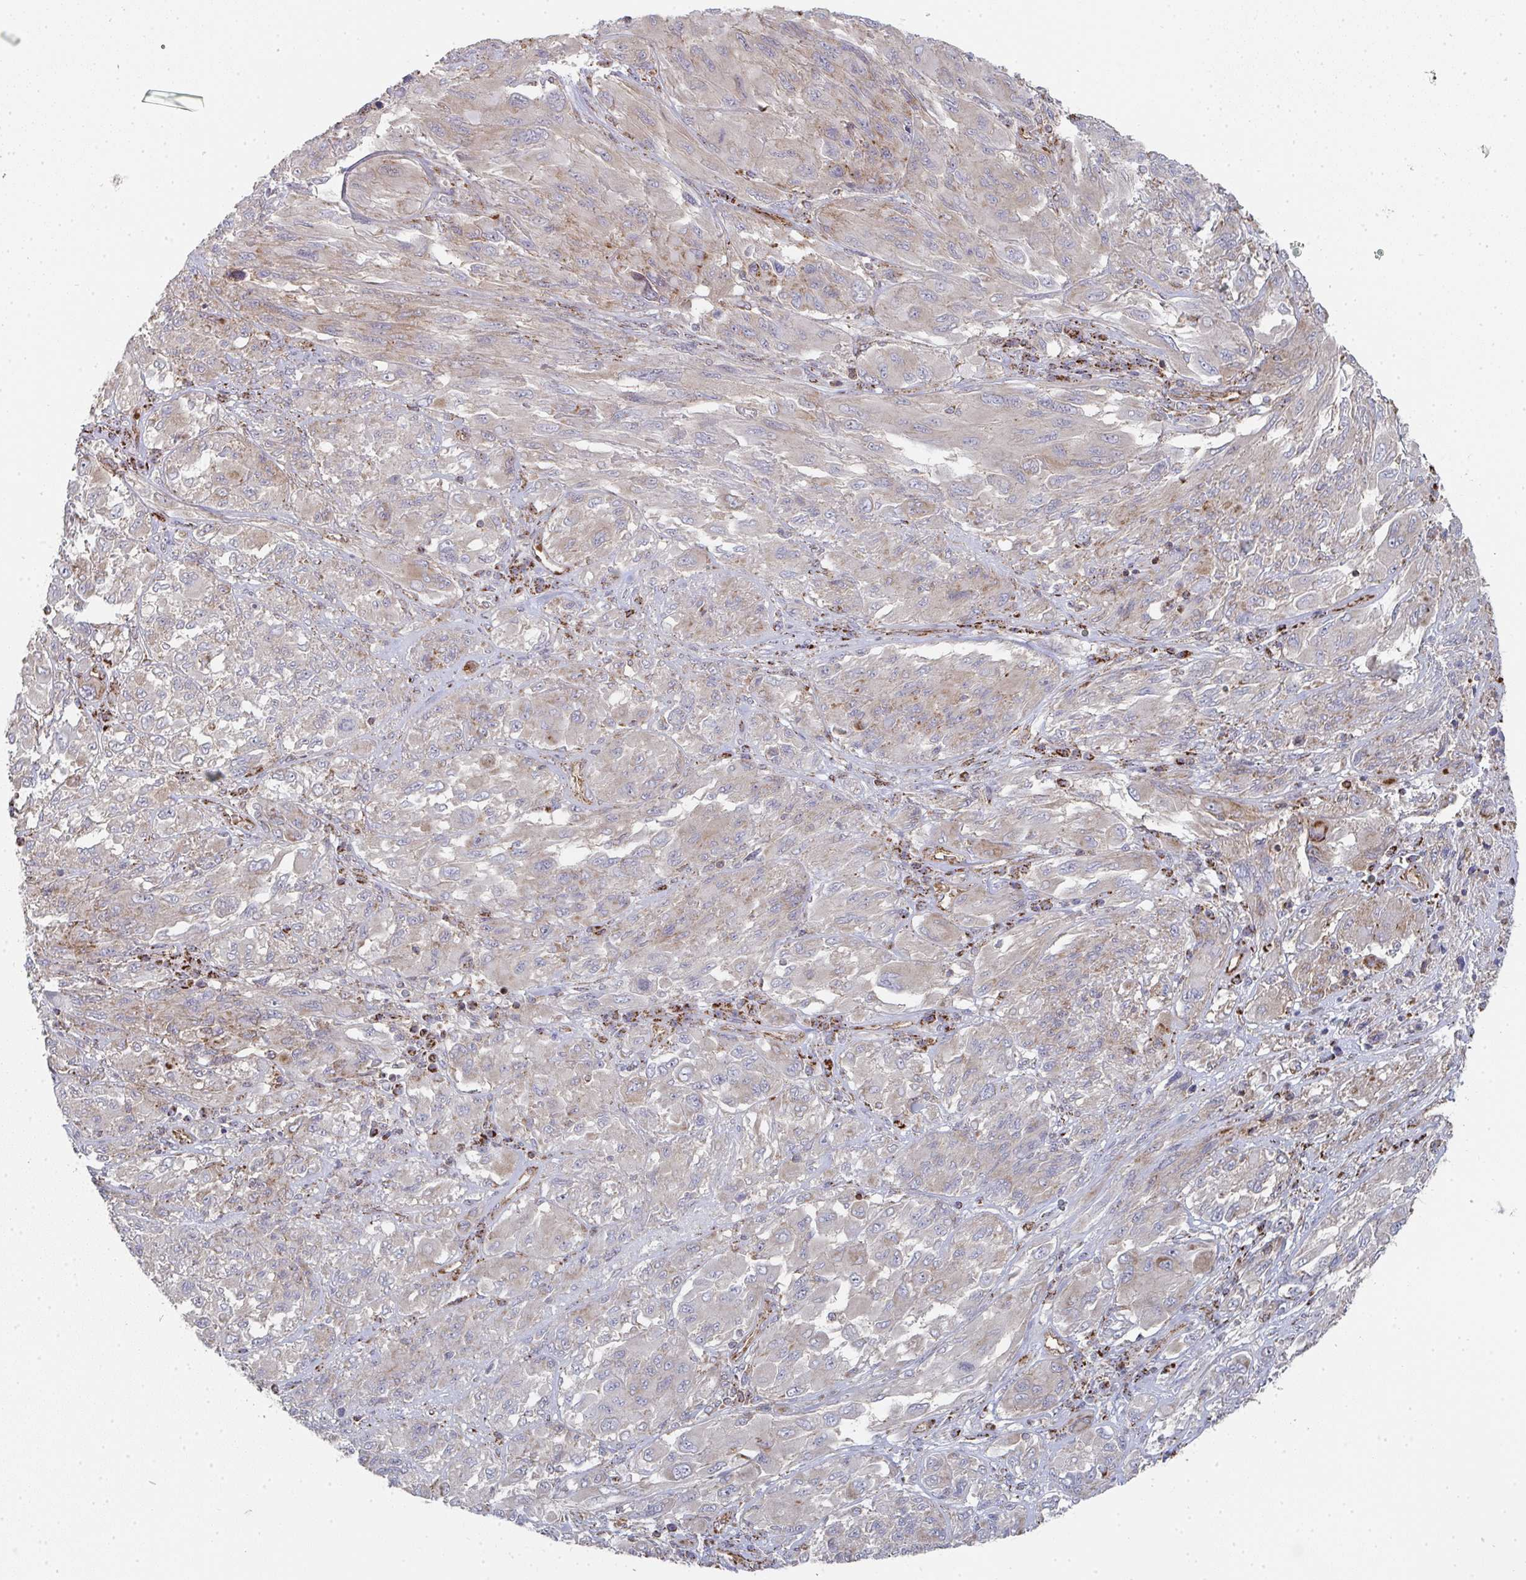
{"staining": {"intensity": "weak", "quantity": "<25%", "location": "cytoplasmic/membranous"}, "tissue": "melanoma", "cell_type": "Tumor cells", "image_type": "cancer", "snomed": [{"axis": "morphology", "description": "Malignant melanoma, NOS"}, {"axis": "topography", "description": "Skin"}], "caption": "Immunohistochemistry (IHC) micrograph of neoplastic tissue: malignant melanoma stained with DAB exhibits no significant protein positivity in tumor cells.", "gene": "ZNF526", "patient": {"sex": "female", "age": 91}}